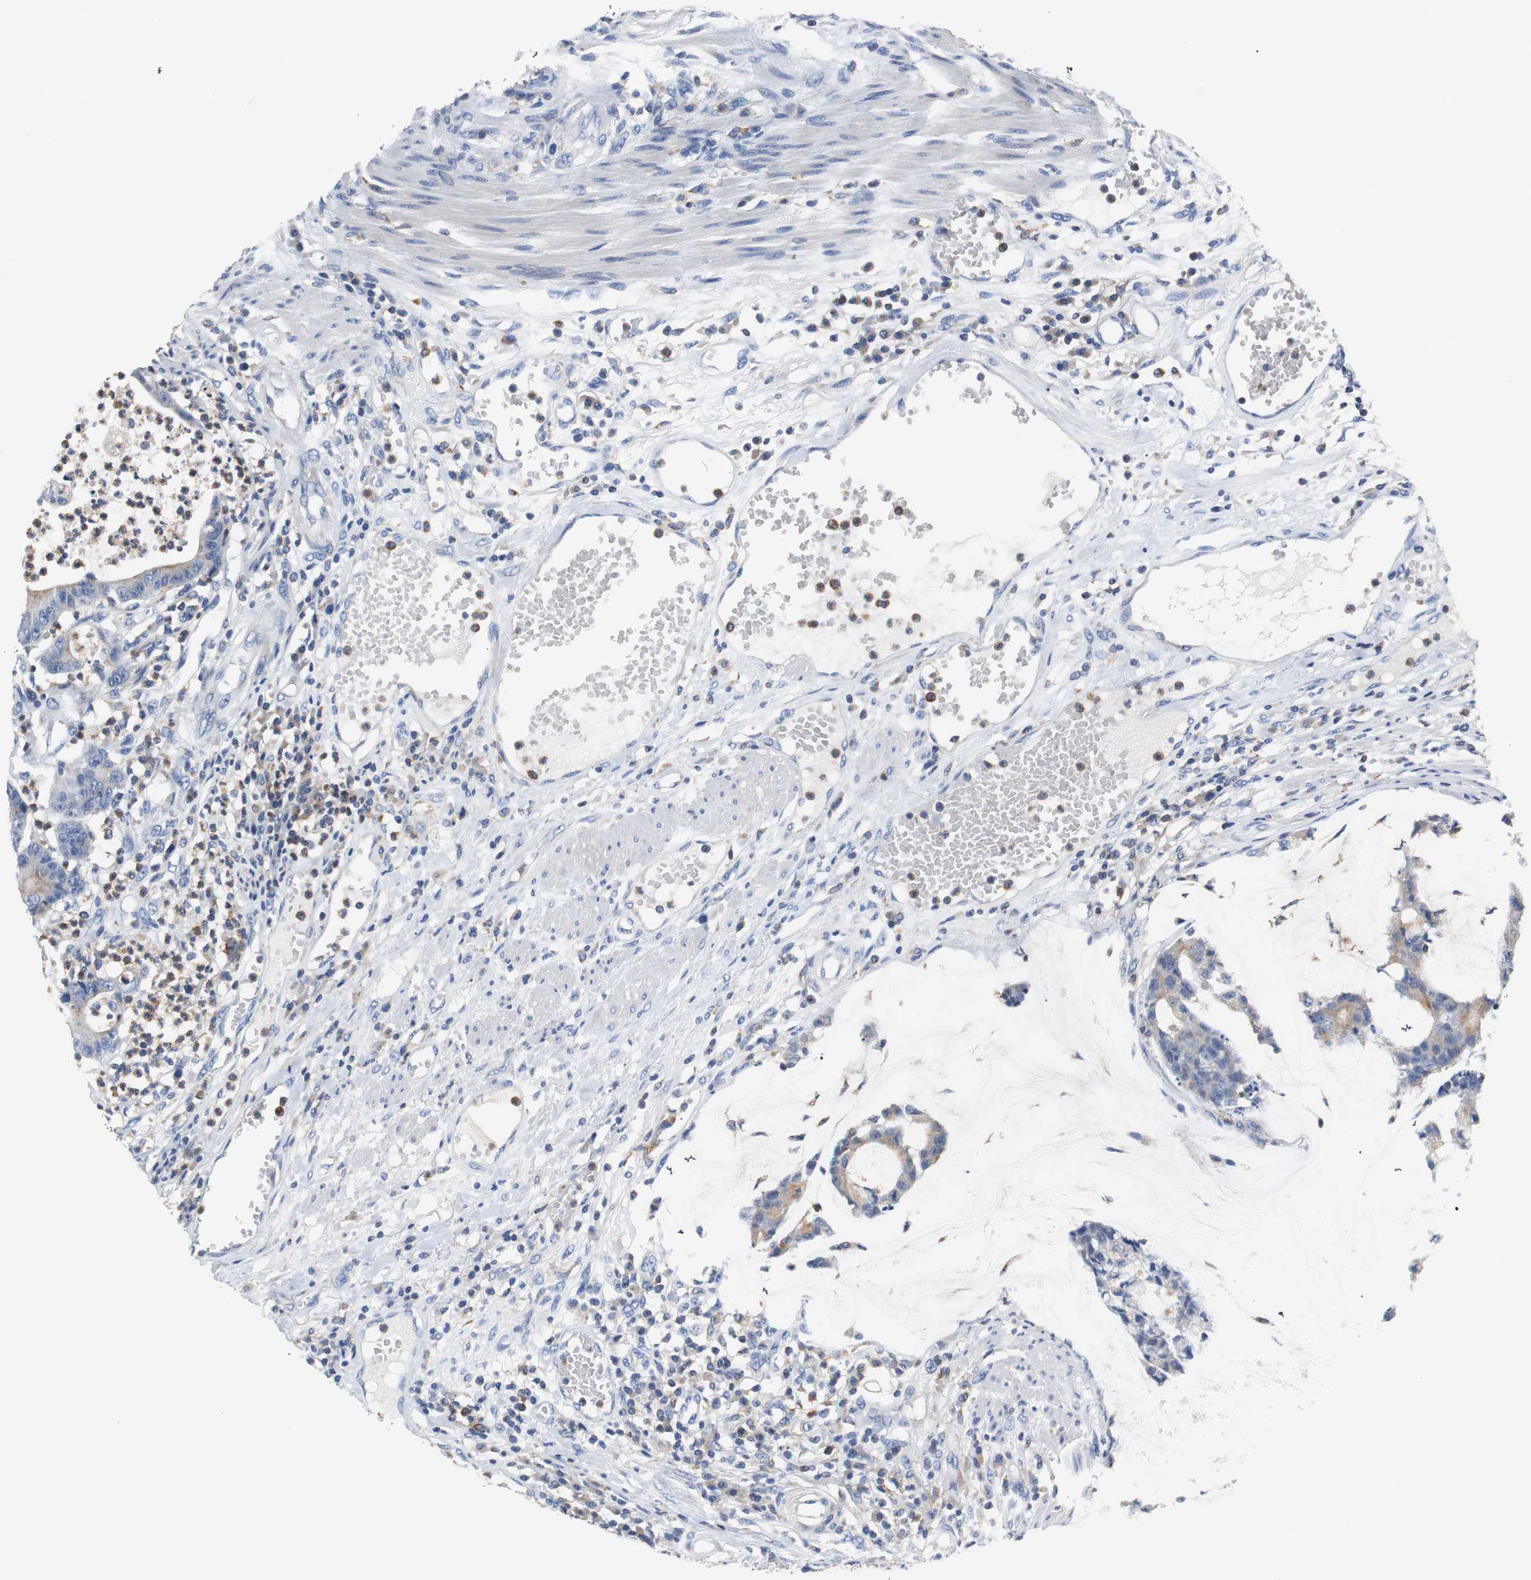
{"staining": {"intensity": "weak", "quantity": "25%-75%", "location": "cytoplasmic/membranous"}, "tissue": "colorectal cancer", "cell_type": "Tumor cells", "image_type": "cancer", "snomed": [{"axis": "morphology", "description": "Adenocarcinoma, NOS"}, {"axis": "topography", "description": "Colon"}], "caption": "Colorectal cancer (adenocarcinoma) was stained to show a protein in brown. There is low levels of weak cytoplasmic/membranous expression in about 25%-75% of tumor cells. Nuclei are stained in blue.", "gene": "VAMP8", "patient": {"sex": "female", "age": 84}}